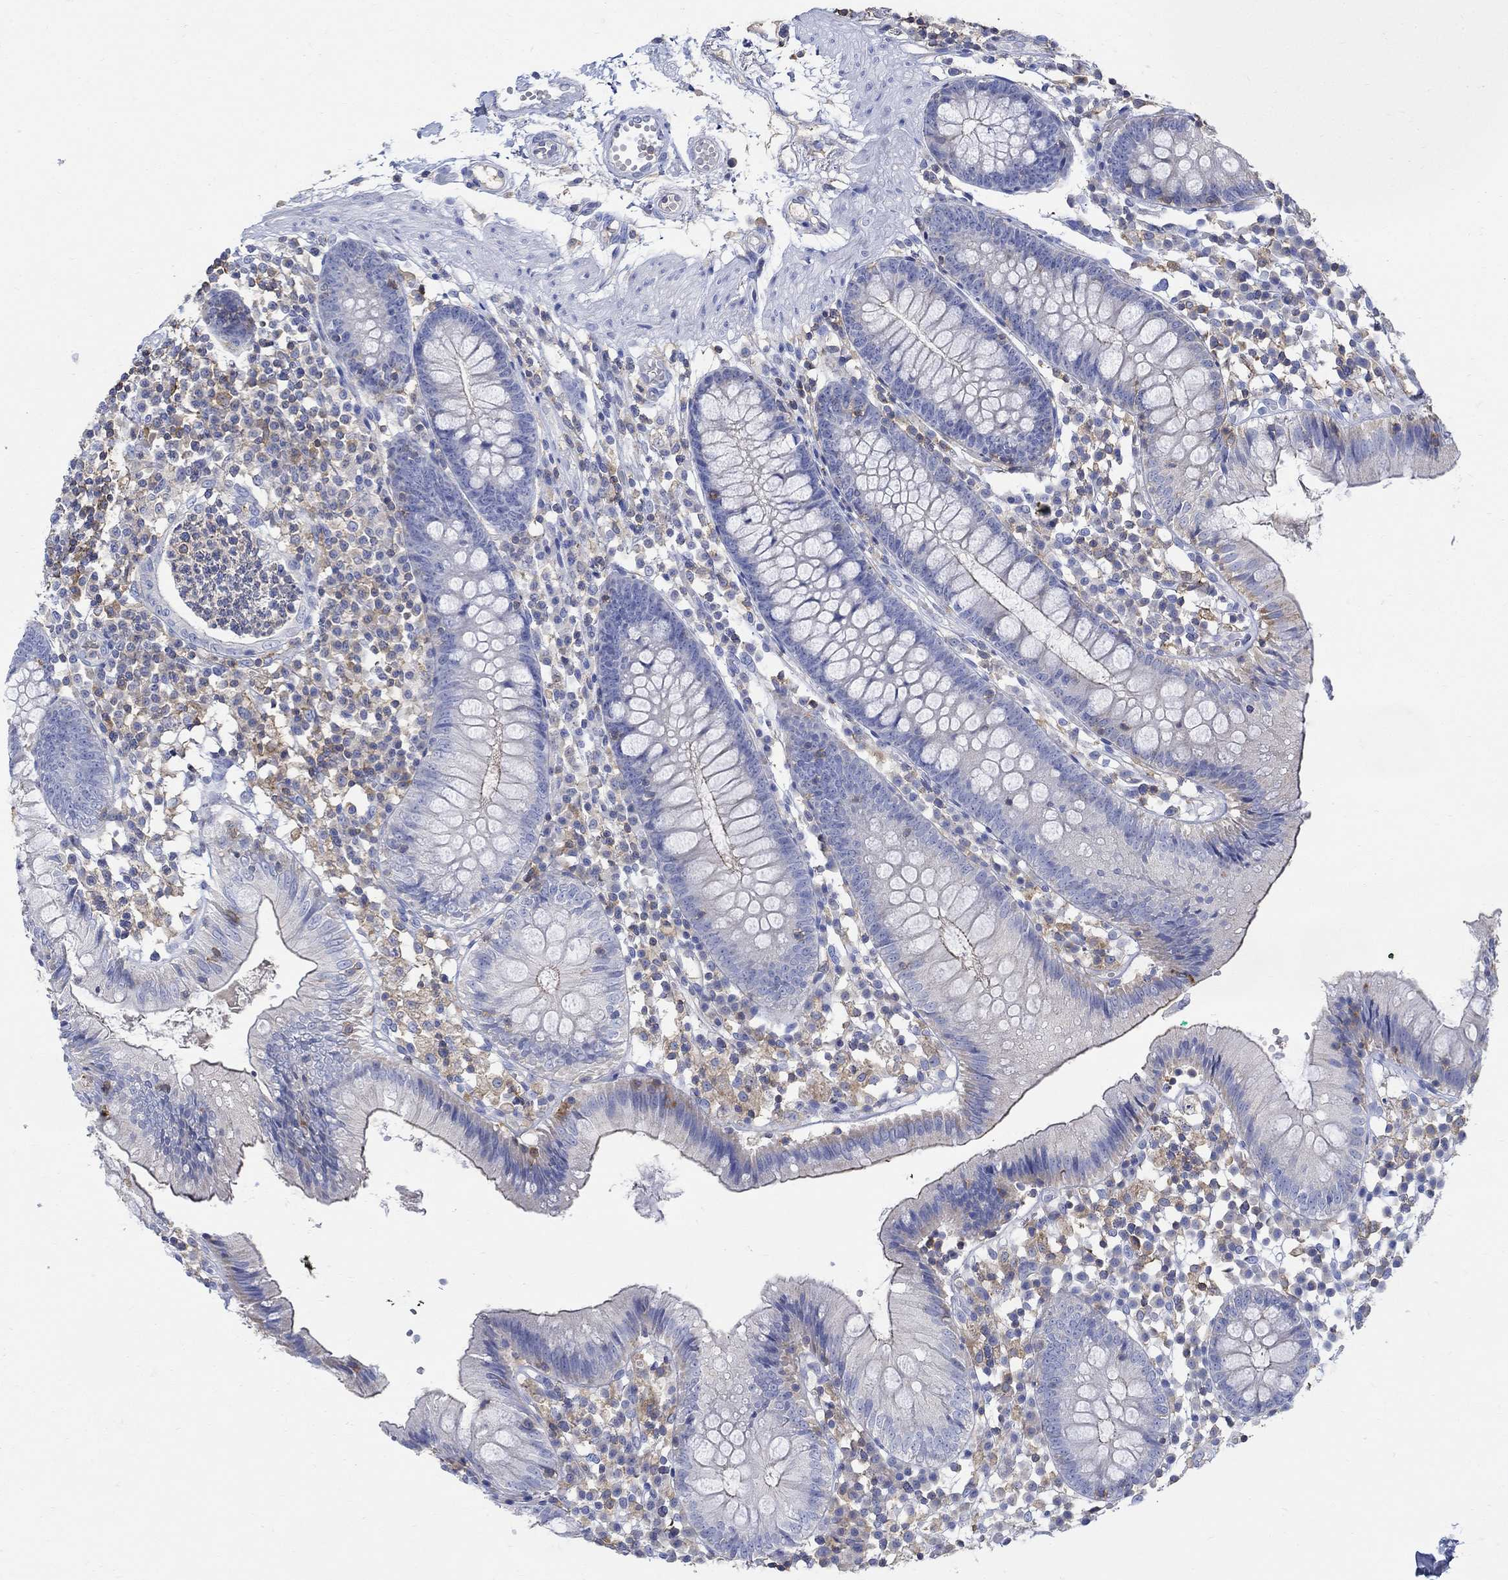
{"staining": {"intensity": "negative", "quantity": "none", "location": "none"}, "tissue": "colon", "cell_type": "Endothelial cells", "image_type": "normal", "snomed": [{"axis": "morphology", "description": "Normal tissue, NOS"}, {"axis": "topography", "description": "Rectum"}], "caption": "Immunohistochemistry of normal colon demonstrates no positivity in endothelial cells. The staining was performed using DAB (3,3'-diaminobenzidine) to visualize the protein expression in brown, while the nuclei were stained in blue with hematoxylin (Magnification: 20x).", "gene": "GCM1", "patient": {"sex": "male", "age": 70}}